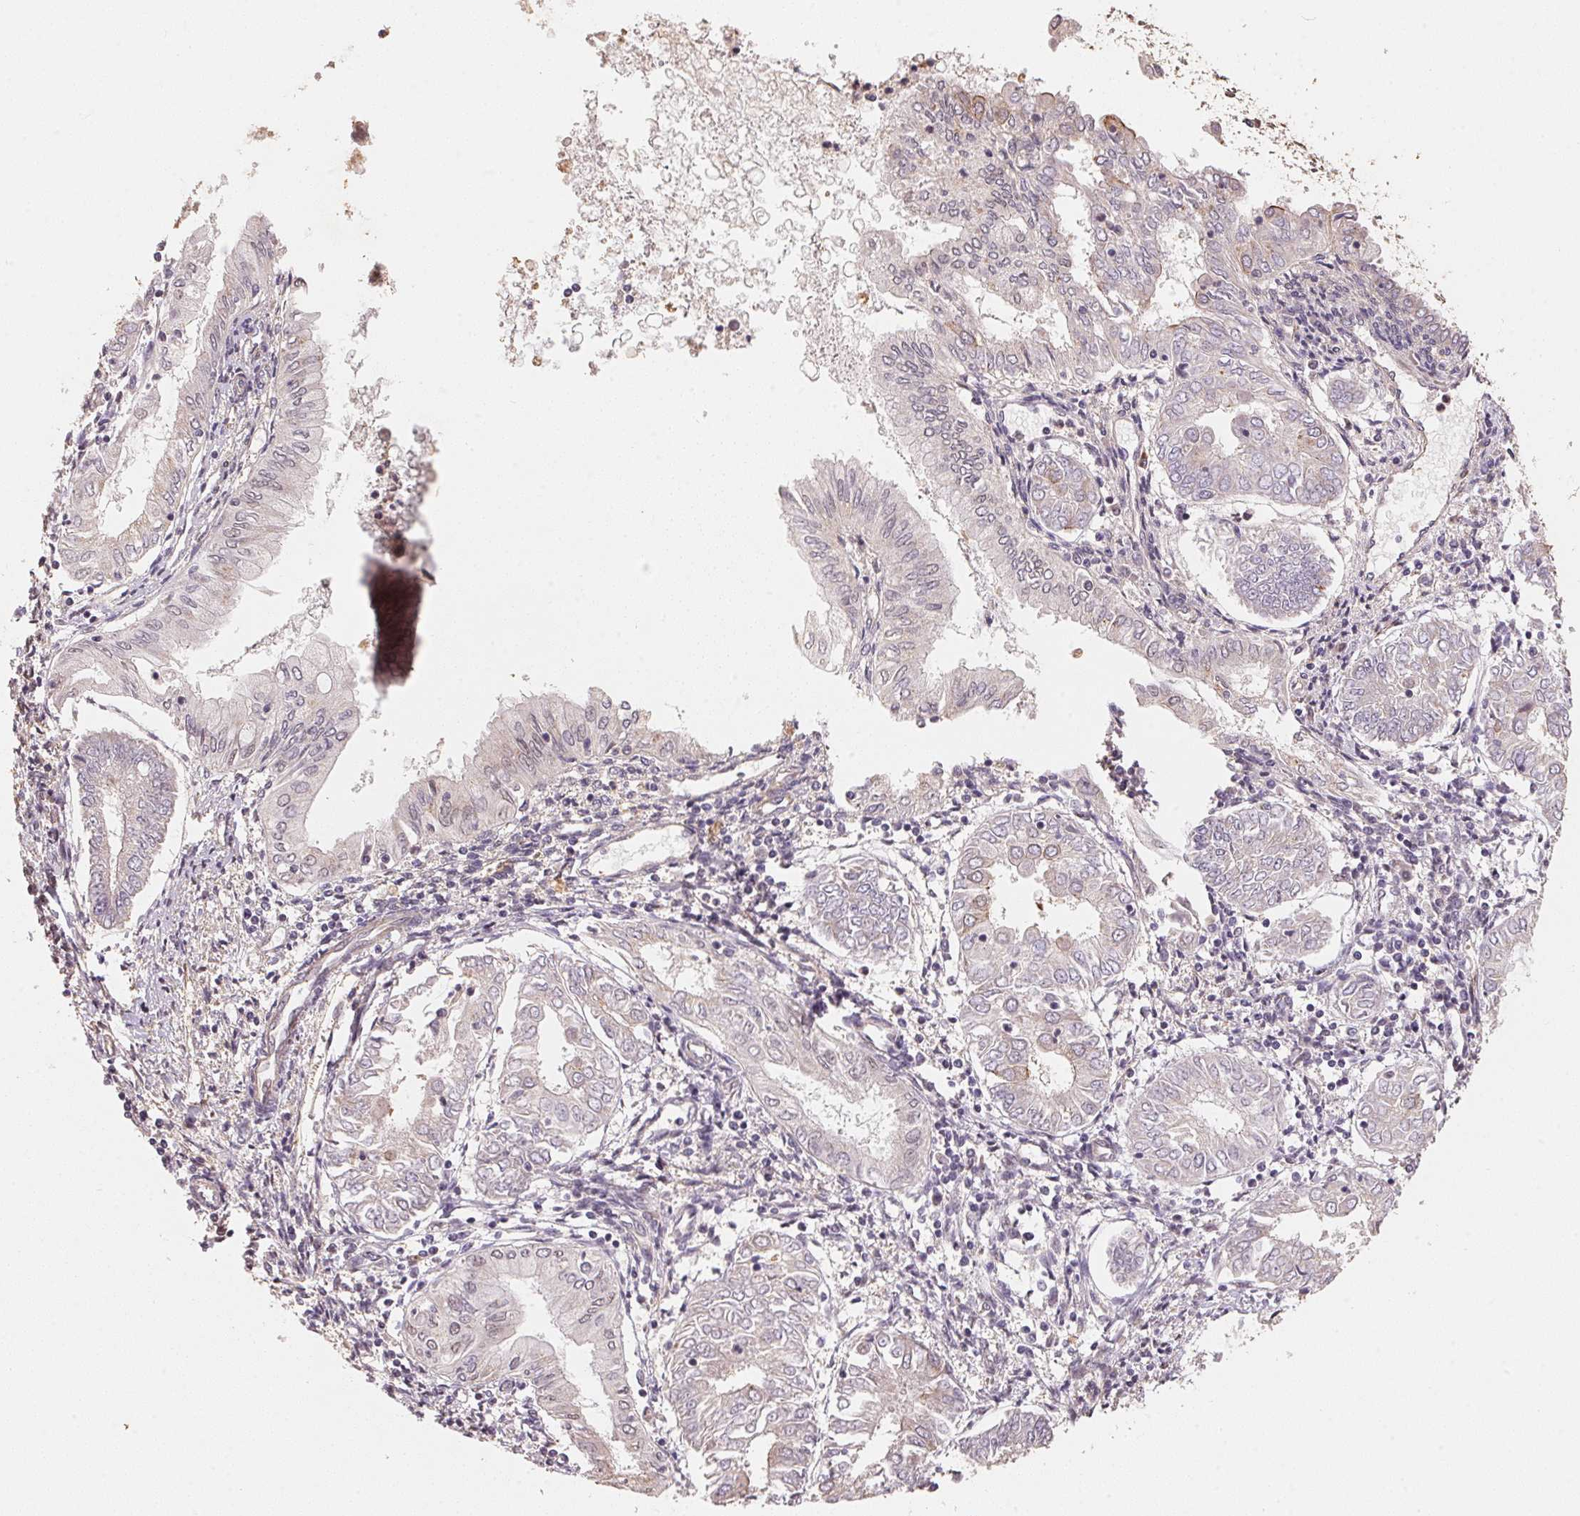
{"staining": {"intensity": "moderate", "quantity": "<25%", "location": "cytoplasmic/membranous"}, "tissue": "endometrial cancer", "cell_type": "Tumor cells", "image_type": "cancer", "snomed": [{"axis": "morphology", "description": "Adenocarcinoma, NOS"}, {"axis": "topography", "description": "Endometrium"}], "caption": "A low amount of moderate cytoplasmic/membranous staining is seen in about <25% of tumor cells in endometrial cancer (adenocarcinoma) tissue. (DAB (3,3'-diaminobenzidine) IHC with brightfield microscopy, high magnification).", "gene": "TMEM222", "patient": {"sex": "female", "age": 68}}